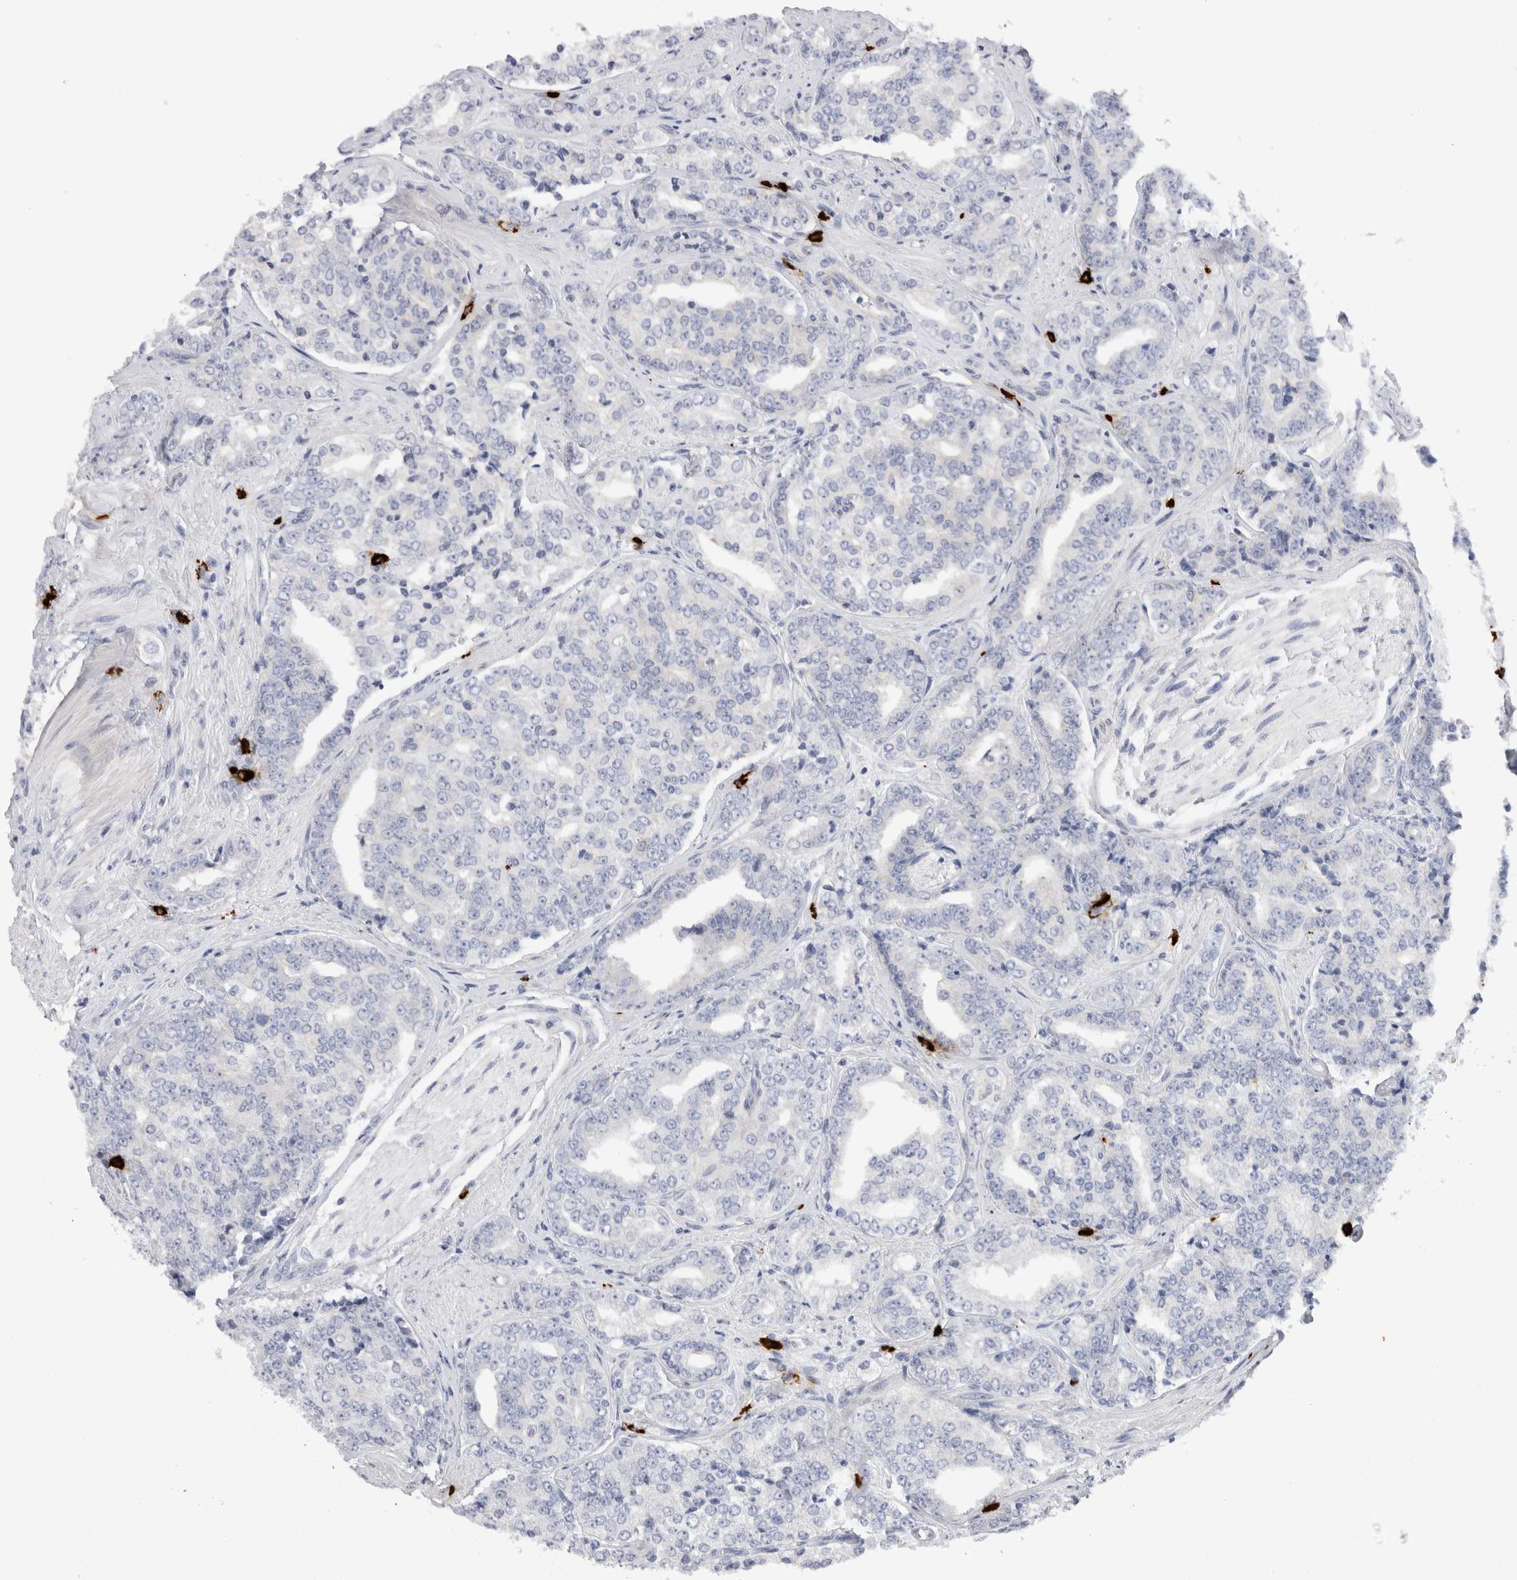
{"staining": {"intensity": "negative", "quantity": "none", "location": "none"}, "tissue": "prostate cancer", "cell_type": "Tumor cells", "image_type": "cancer", "snomed": [{"axis": "morphology", "description": "Adenocarcinoma, High grade"}, {"axis": "topography", "description": "Prostate"}], "caption": "Tumor cells show no significant positivity in high-grade adenocarcinoma (prostate).", "gene": "SPINK2", "patient": {"sex": "male", "age": 71}}